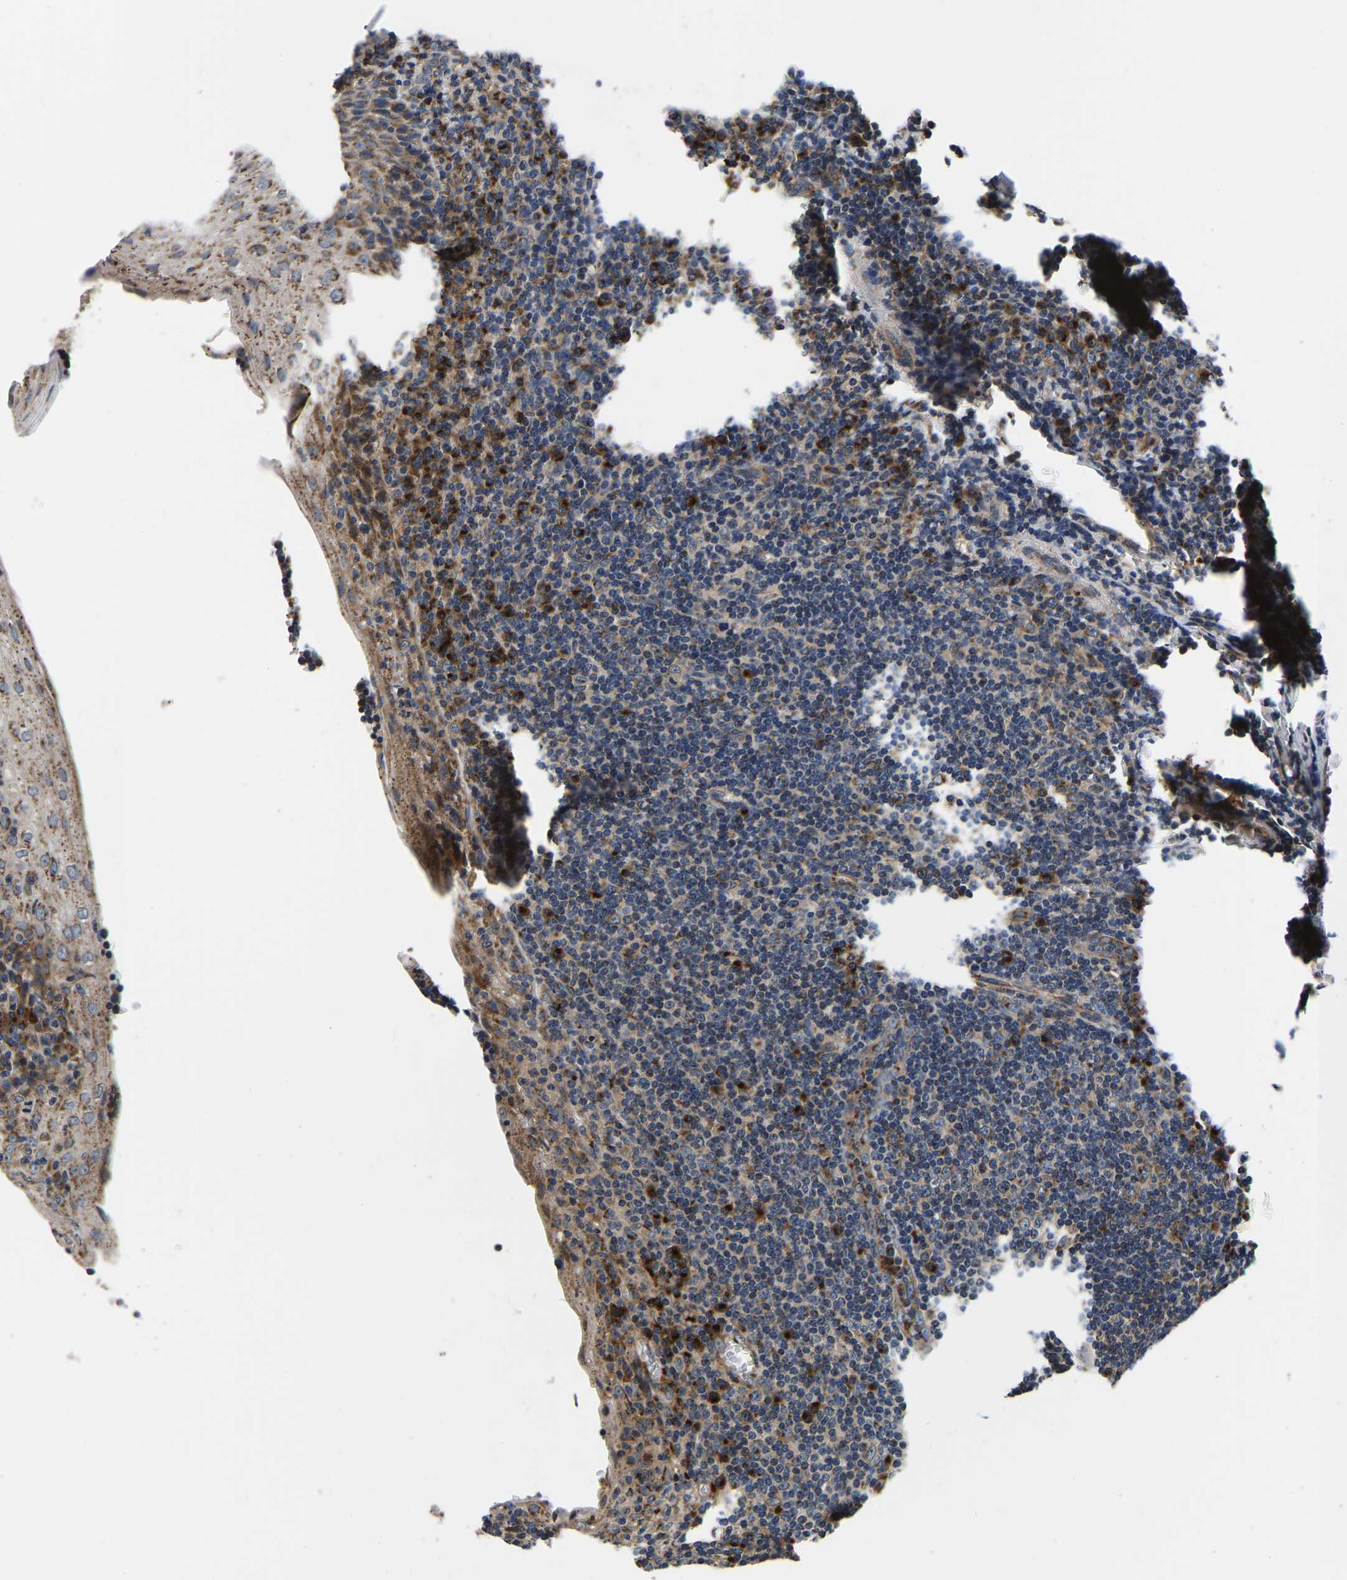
{"staining": {"intensity": "moderate", "quantity": "25%-75%", "location": "cytoplasmic/membranous"}, "tissue": "tonsil", "cell_type": "Germinal center cells", "image_type": "normal", "snomed": [{"axis": "morphology", "description": "Normal tissue, NOS"}, {"axis": "topography", "description": "Tonsil"}], "caption": "High-magnification brightfield microscopy of normal tonsil stained with DAB (brown) and counterstained with hematoxylin (blue). germinal center cells exhibit moderate cytoplasmic/membranous expression is seen in approximately25%-75% of cells.", "gene": "RABAC1", "patient": {"sex": "male", "age": 37}}